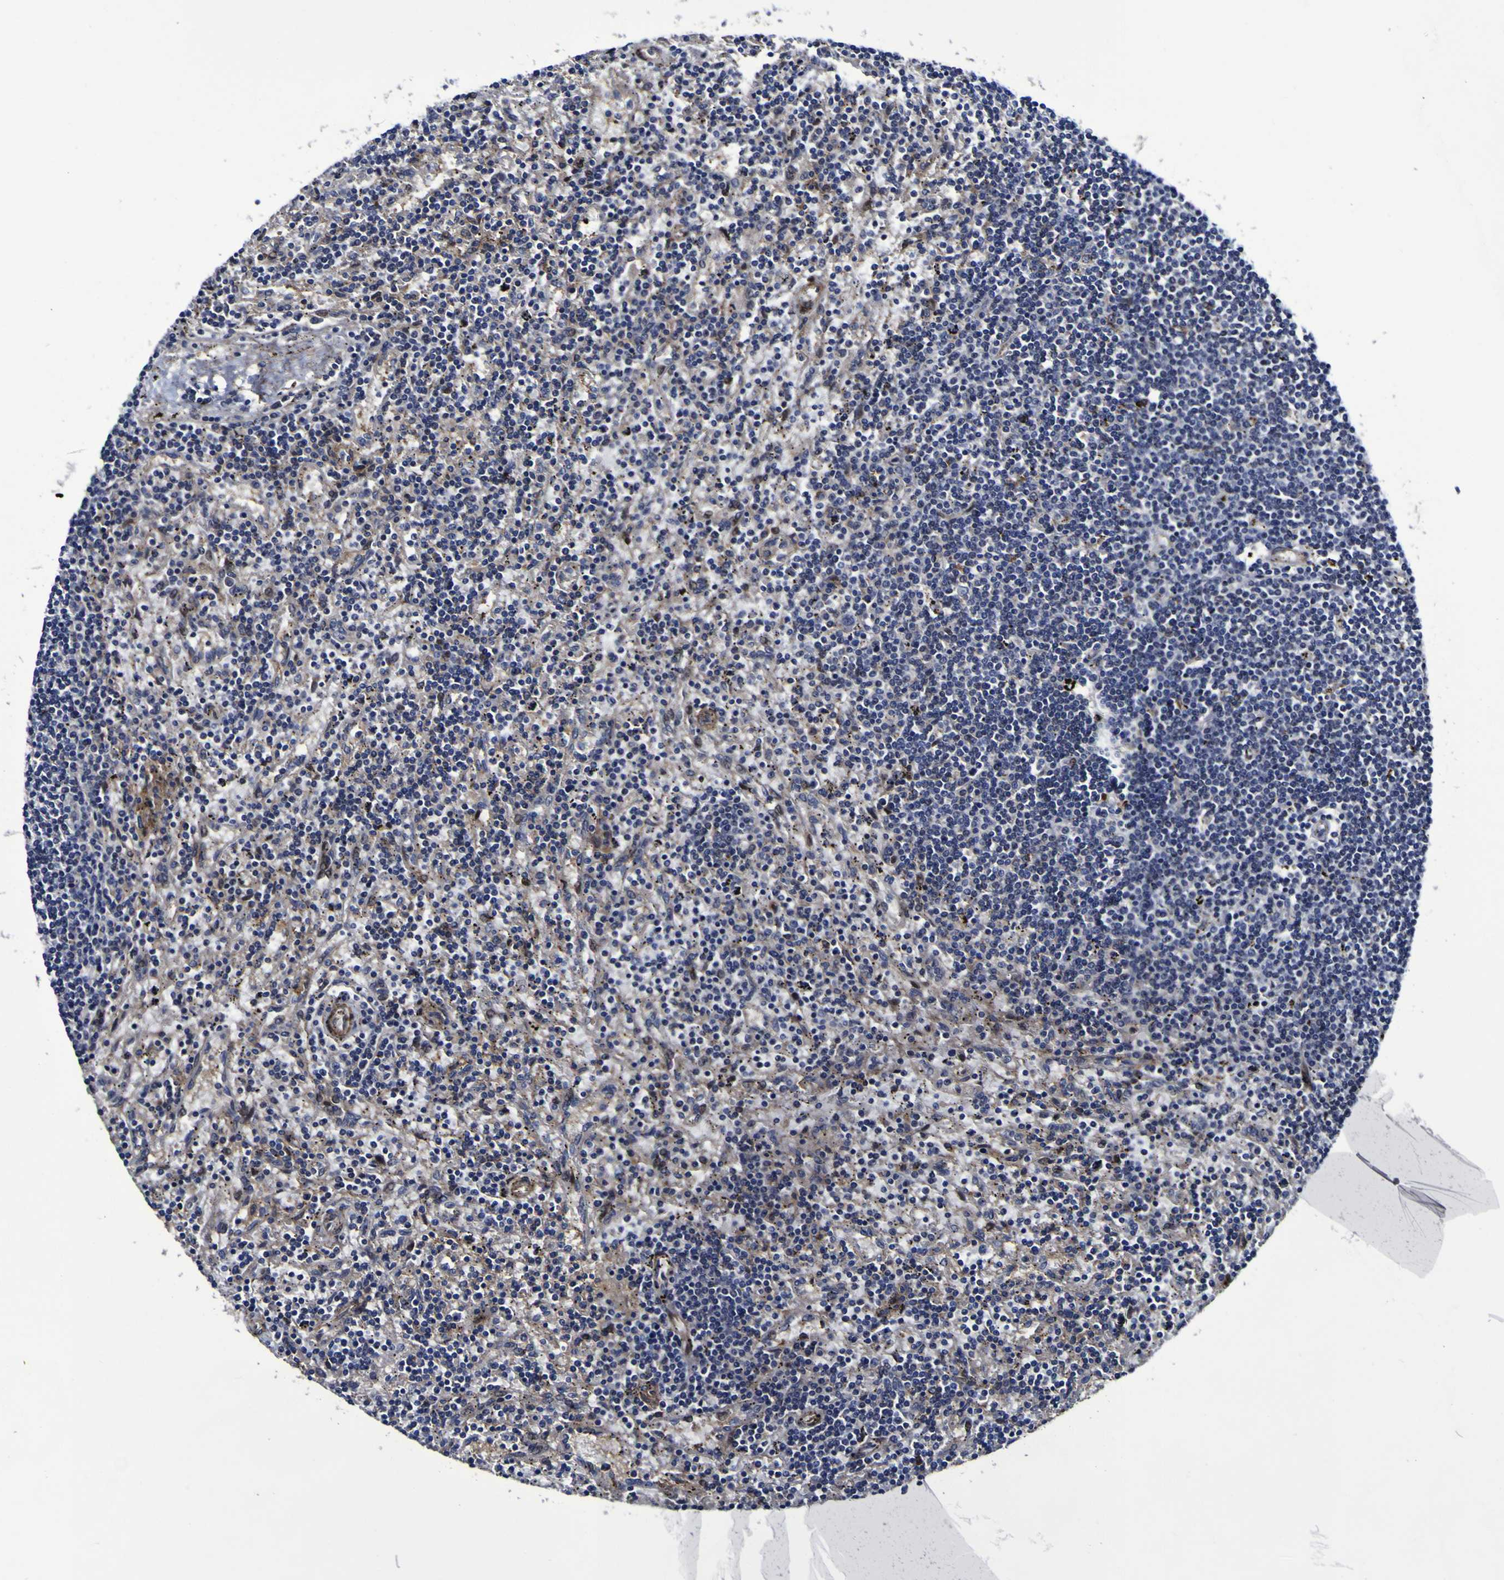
{"staining": {"intensity": "negative", "quantity": "none", "location": "none"}, "tissue": "lymphoma", "cell_type": "Tumor cells", "image_type": "cancer", "snomed": [{"axis": "morphology", "description": "Malignant lymphoma, non-Hodgkin's type, Low grade"}, {"axis": "topography", "description": "Spleen"}], "caption": "Tumor cells show no significant protein staining in low-grade malignant lymphoma, non-Hodgkin's type. (DAB (3,3'-diaminobenzidine) immunohistochemistry (IHC), high magnification).", "gene": "MGLL", "patient": {"sex": "male", "age": 76}}